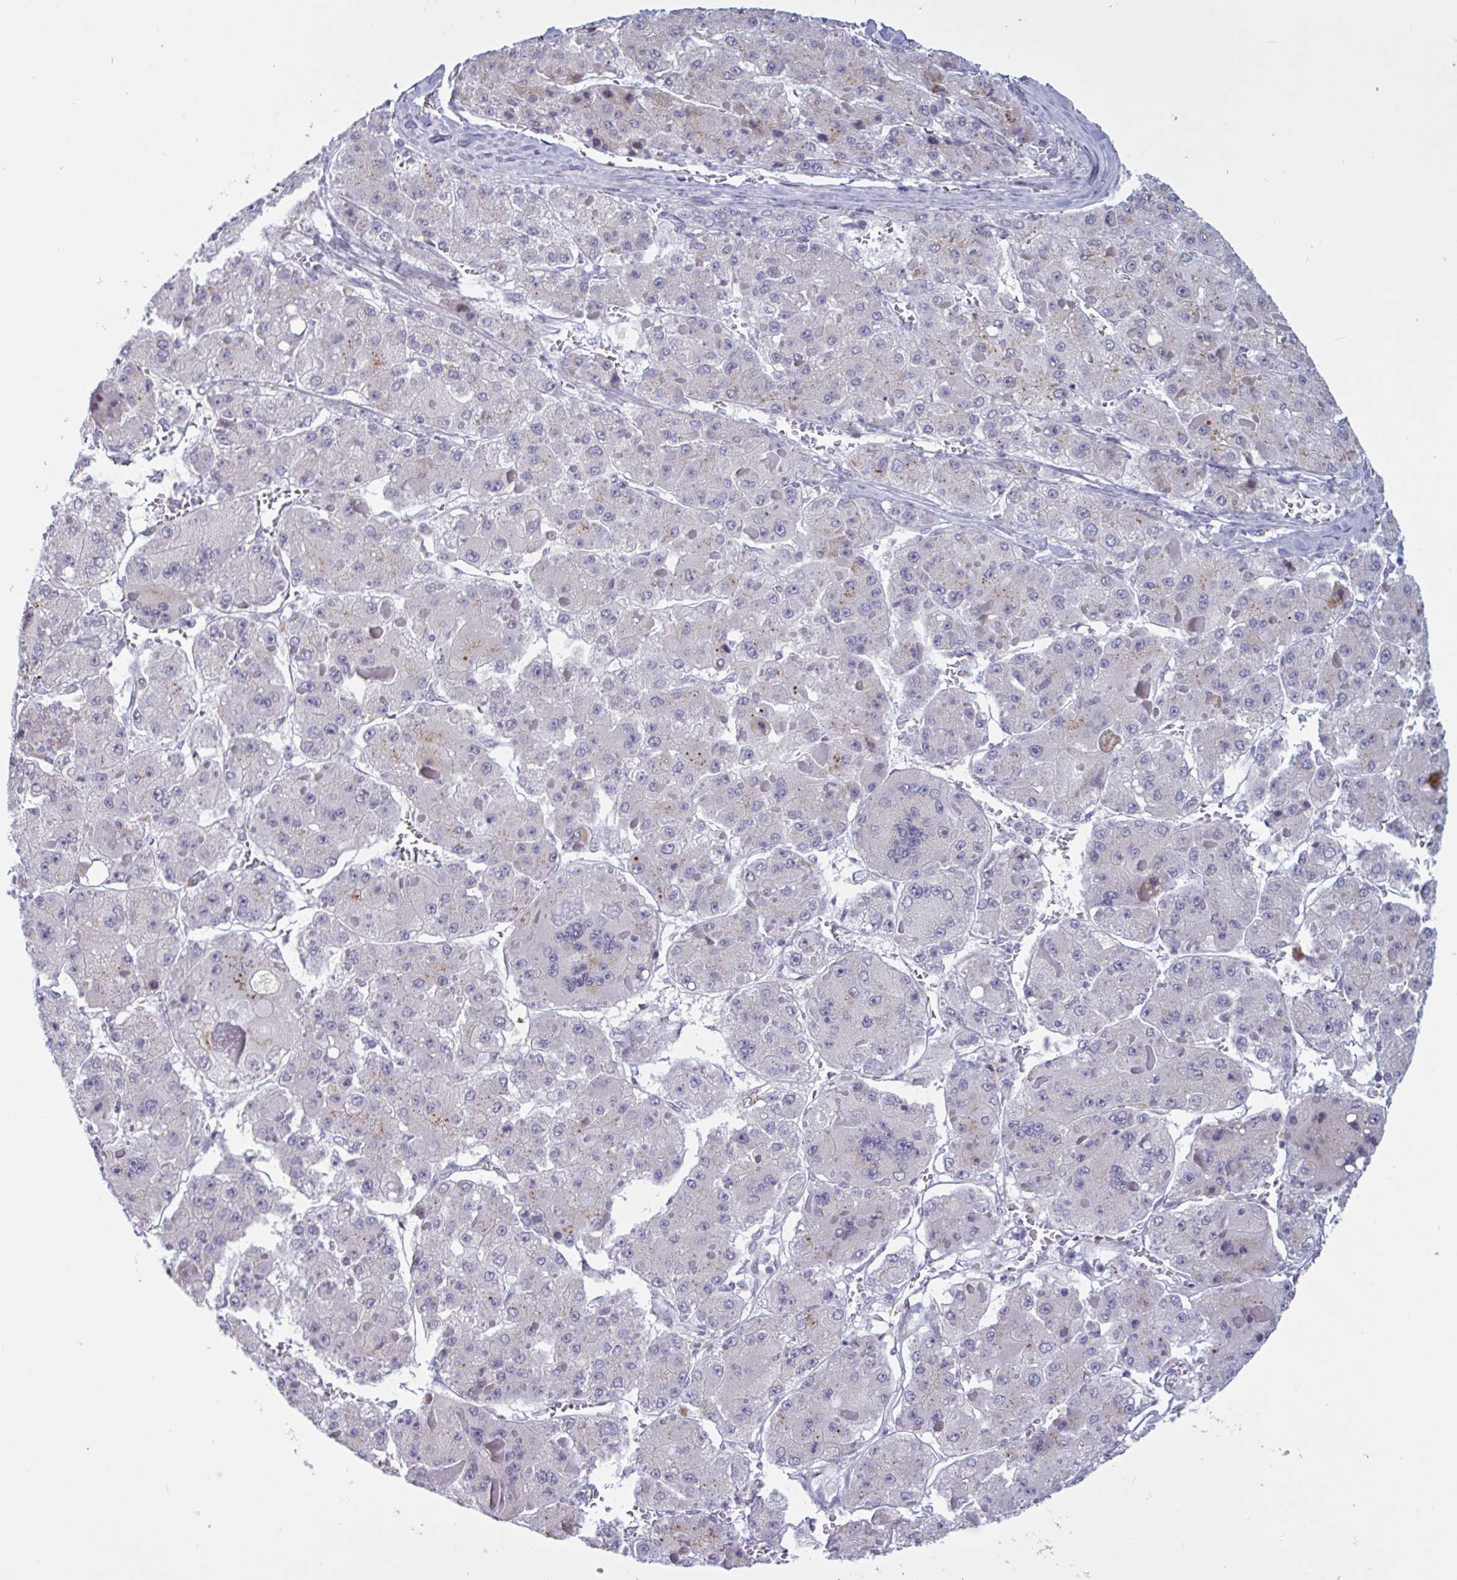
{"staining": {"intensity": "negative", "quantity": "none", "location": "none"}, "tissue": "liver cancer", "cell_type": "Tumor cells", "image_type": "cancer", "snomed": [{"axis": "morphology", "description": "Carcinoma, Hepatocellular, NOS"}, {"axis": "topography", "description": "Liver"}], "caption": "IHC image of neoplastic tissue: liver cancer (hepatocellular carcinoma) stained with DAB (3,3'-diaminobenzidine) displays no significant protein expression in tumor cells.", "gene": "TCEAL8", "patient": {"sex": "female", "age": 73}}